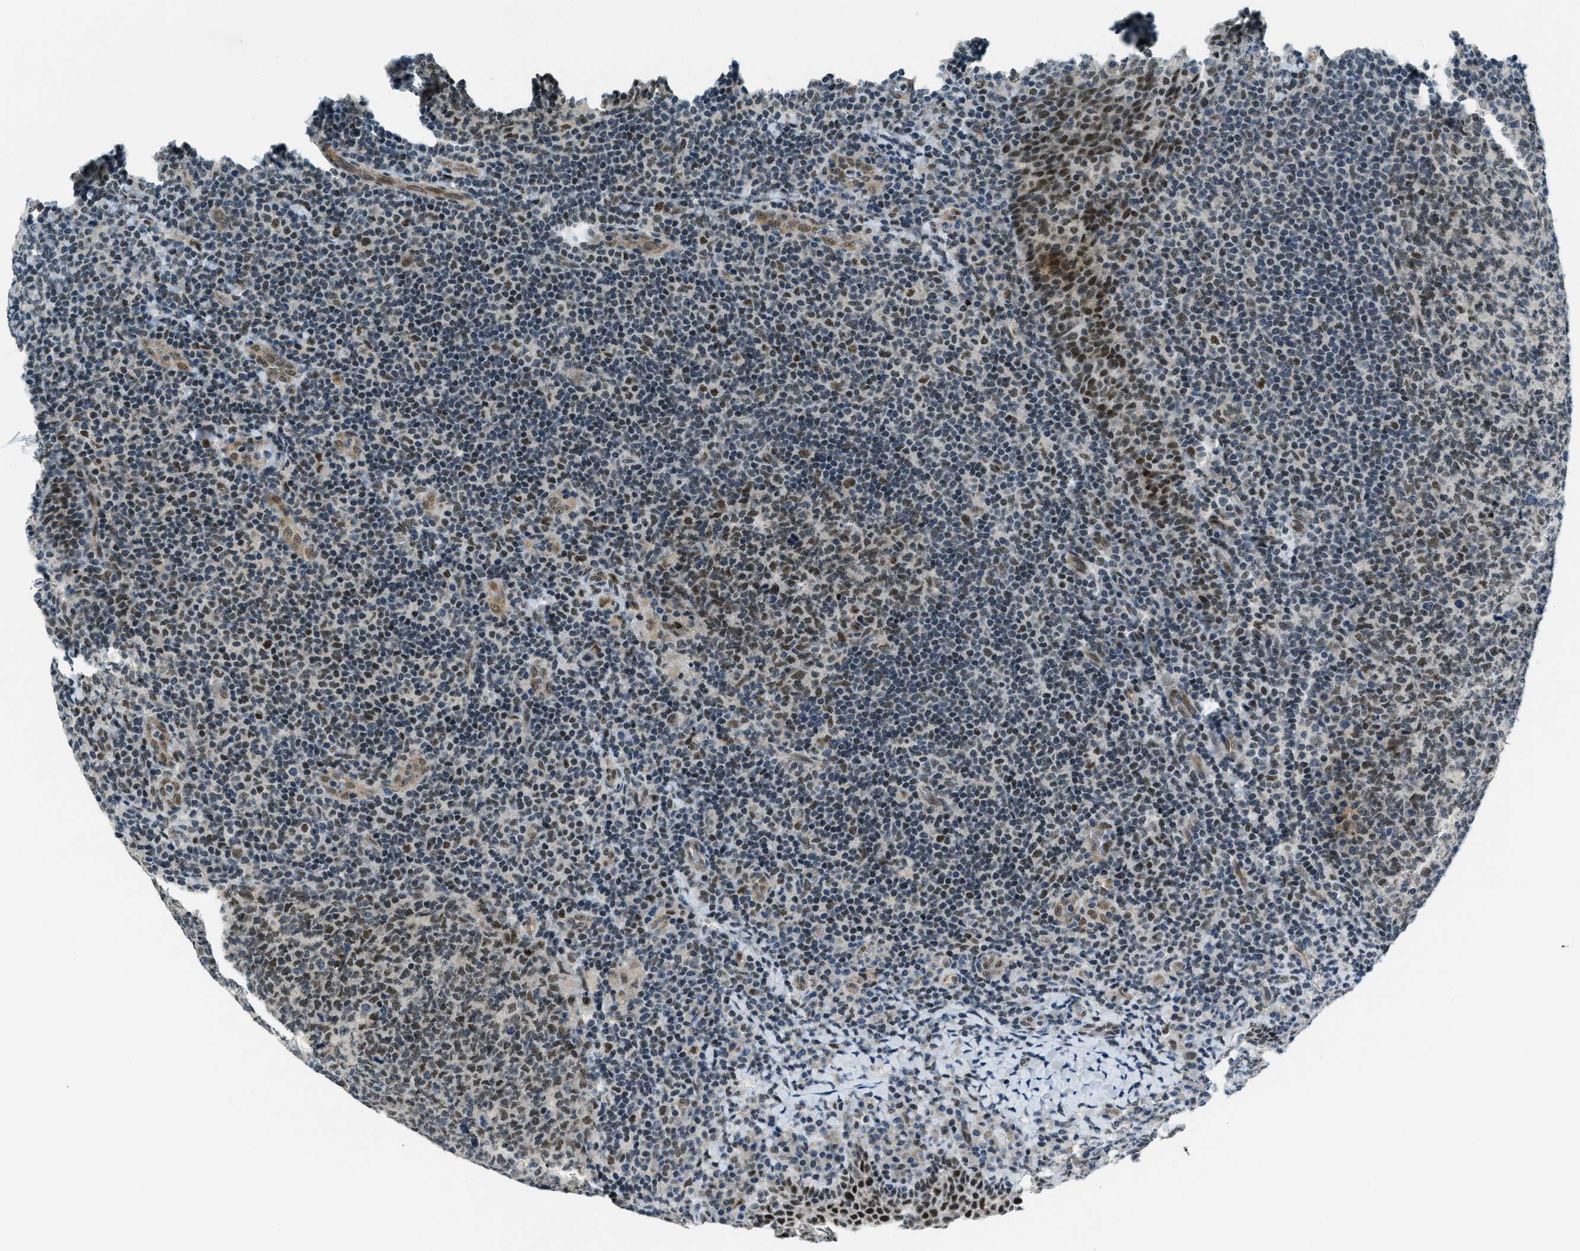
{"staining": {"intensity": "moderate", "quantity": "25%-75%", "location": "nuclear"}, "tissue": "tonsil", "cell_type": "Germinal center cells", "image_type": "normal", "snomed": [{"axis": "morphology", "description": "Normal tissue, NOS"}, {"axis": "topography", "description": "Tonsil"}], "caption": "A photomicrograph showing moderate nuclear staining in about 25%-75% of germinal center cells in unremarkable tonsil, as visualized by brown immunohistochemical staining.", "gene": "KLF6", "patient": {"sex": "male", "age": 17}}